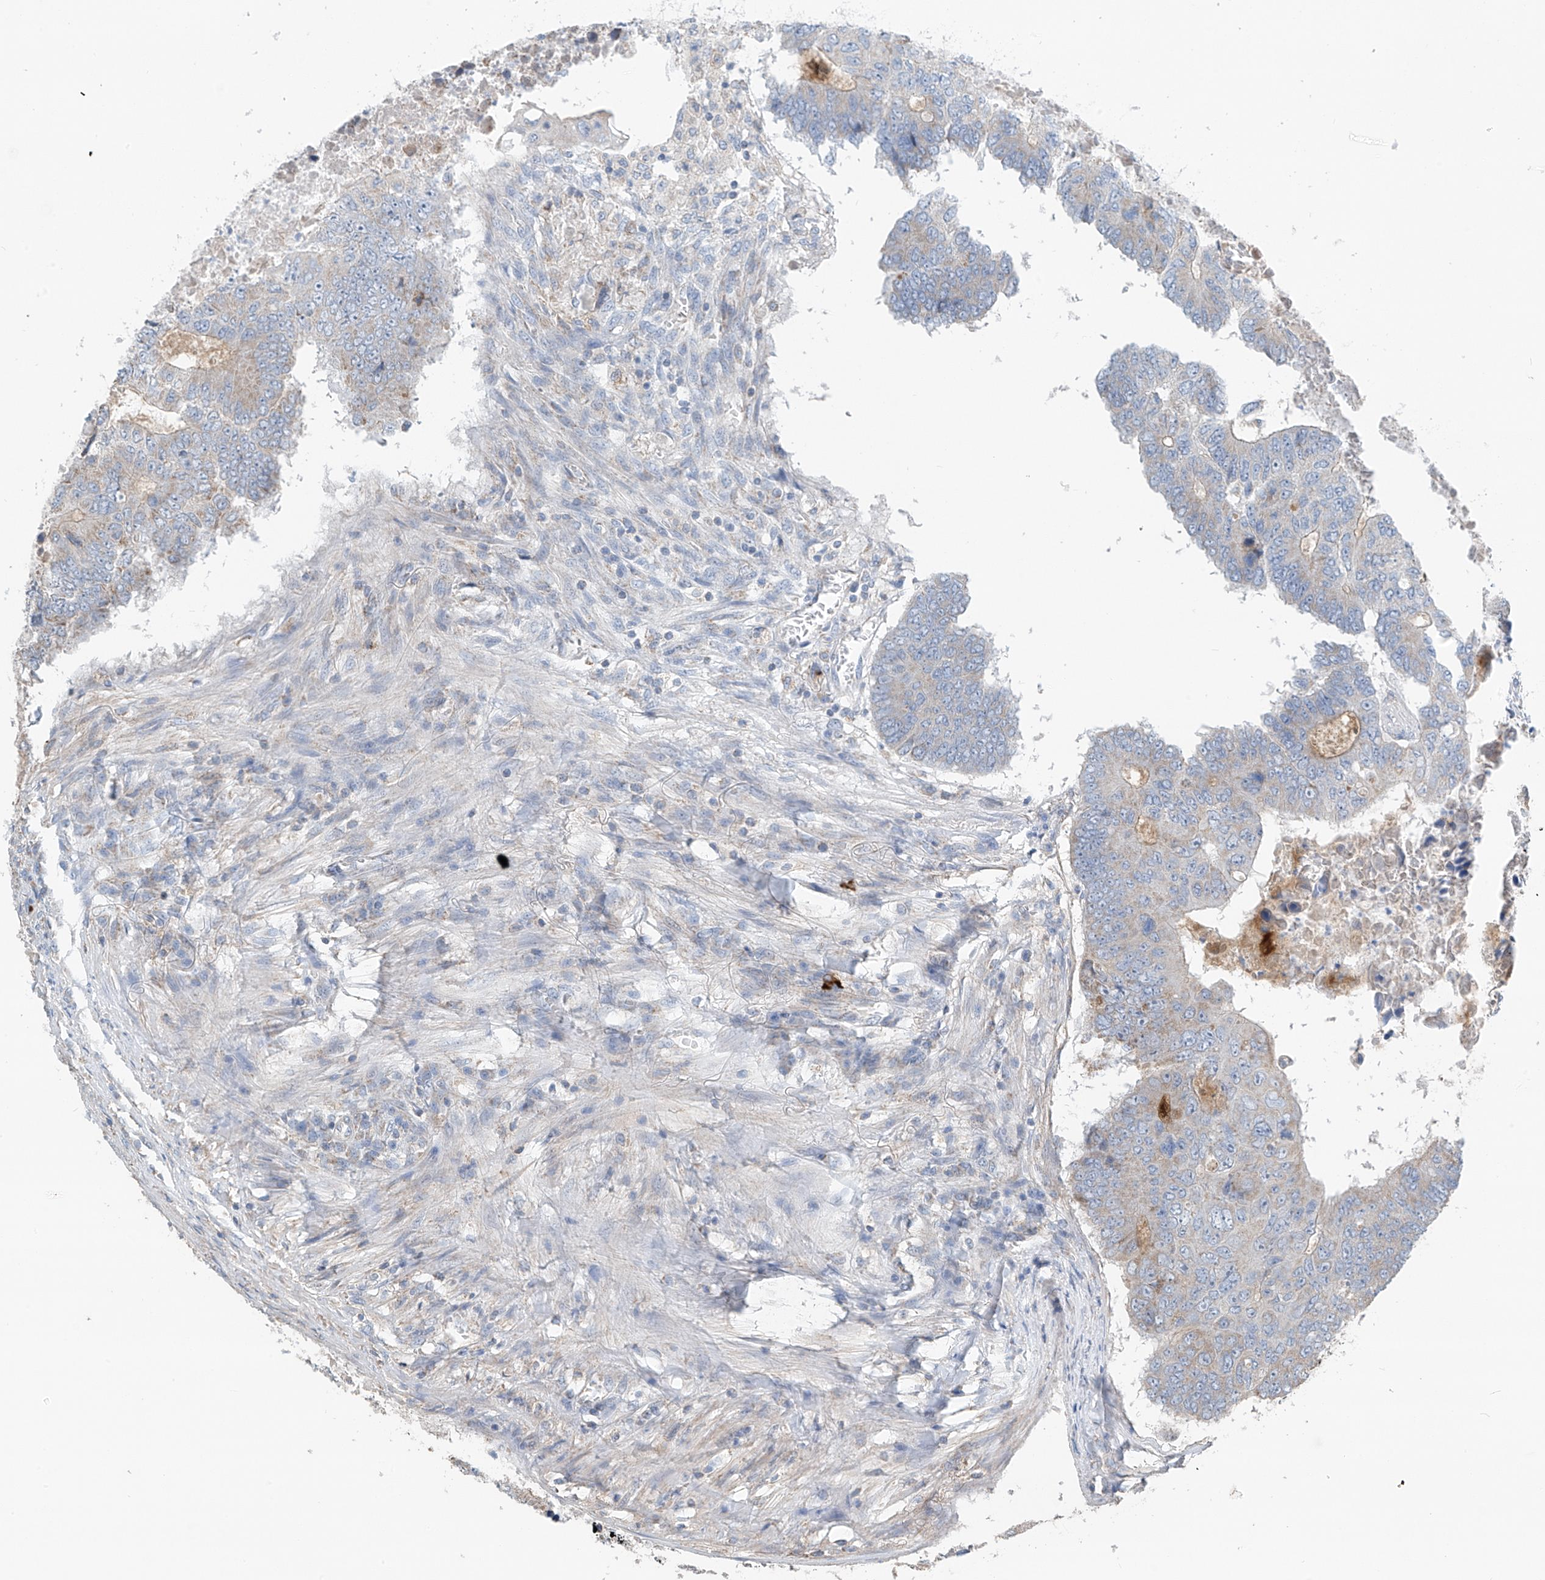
{"staining": {"intensity": "negative", "quantity": "none", "location": "none"}, "tissue": "colorectal cancer", "cell_type": "Tumor cells", "image_type": "cancer", "snomed": [{"axis": "morphology", "description": "Adenocarcinoma, NOS"}, {"axis": "topography", "description": "Colon"}], "caption": "Immunohistochemistry photomicrograph of neoplastic tissue: colorectal cancer (adenocarcinoma) stained with DAB reveals no significant protein expression in tumor cells.", "gene": "SYN3", "patient": {"sex": "male", "age": 87}}